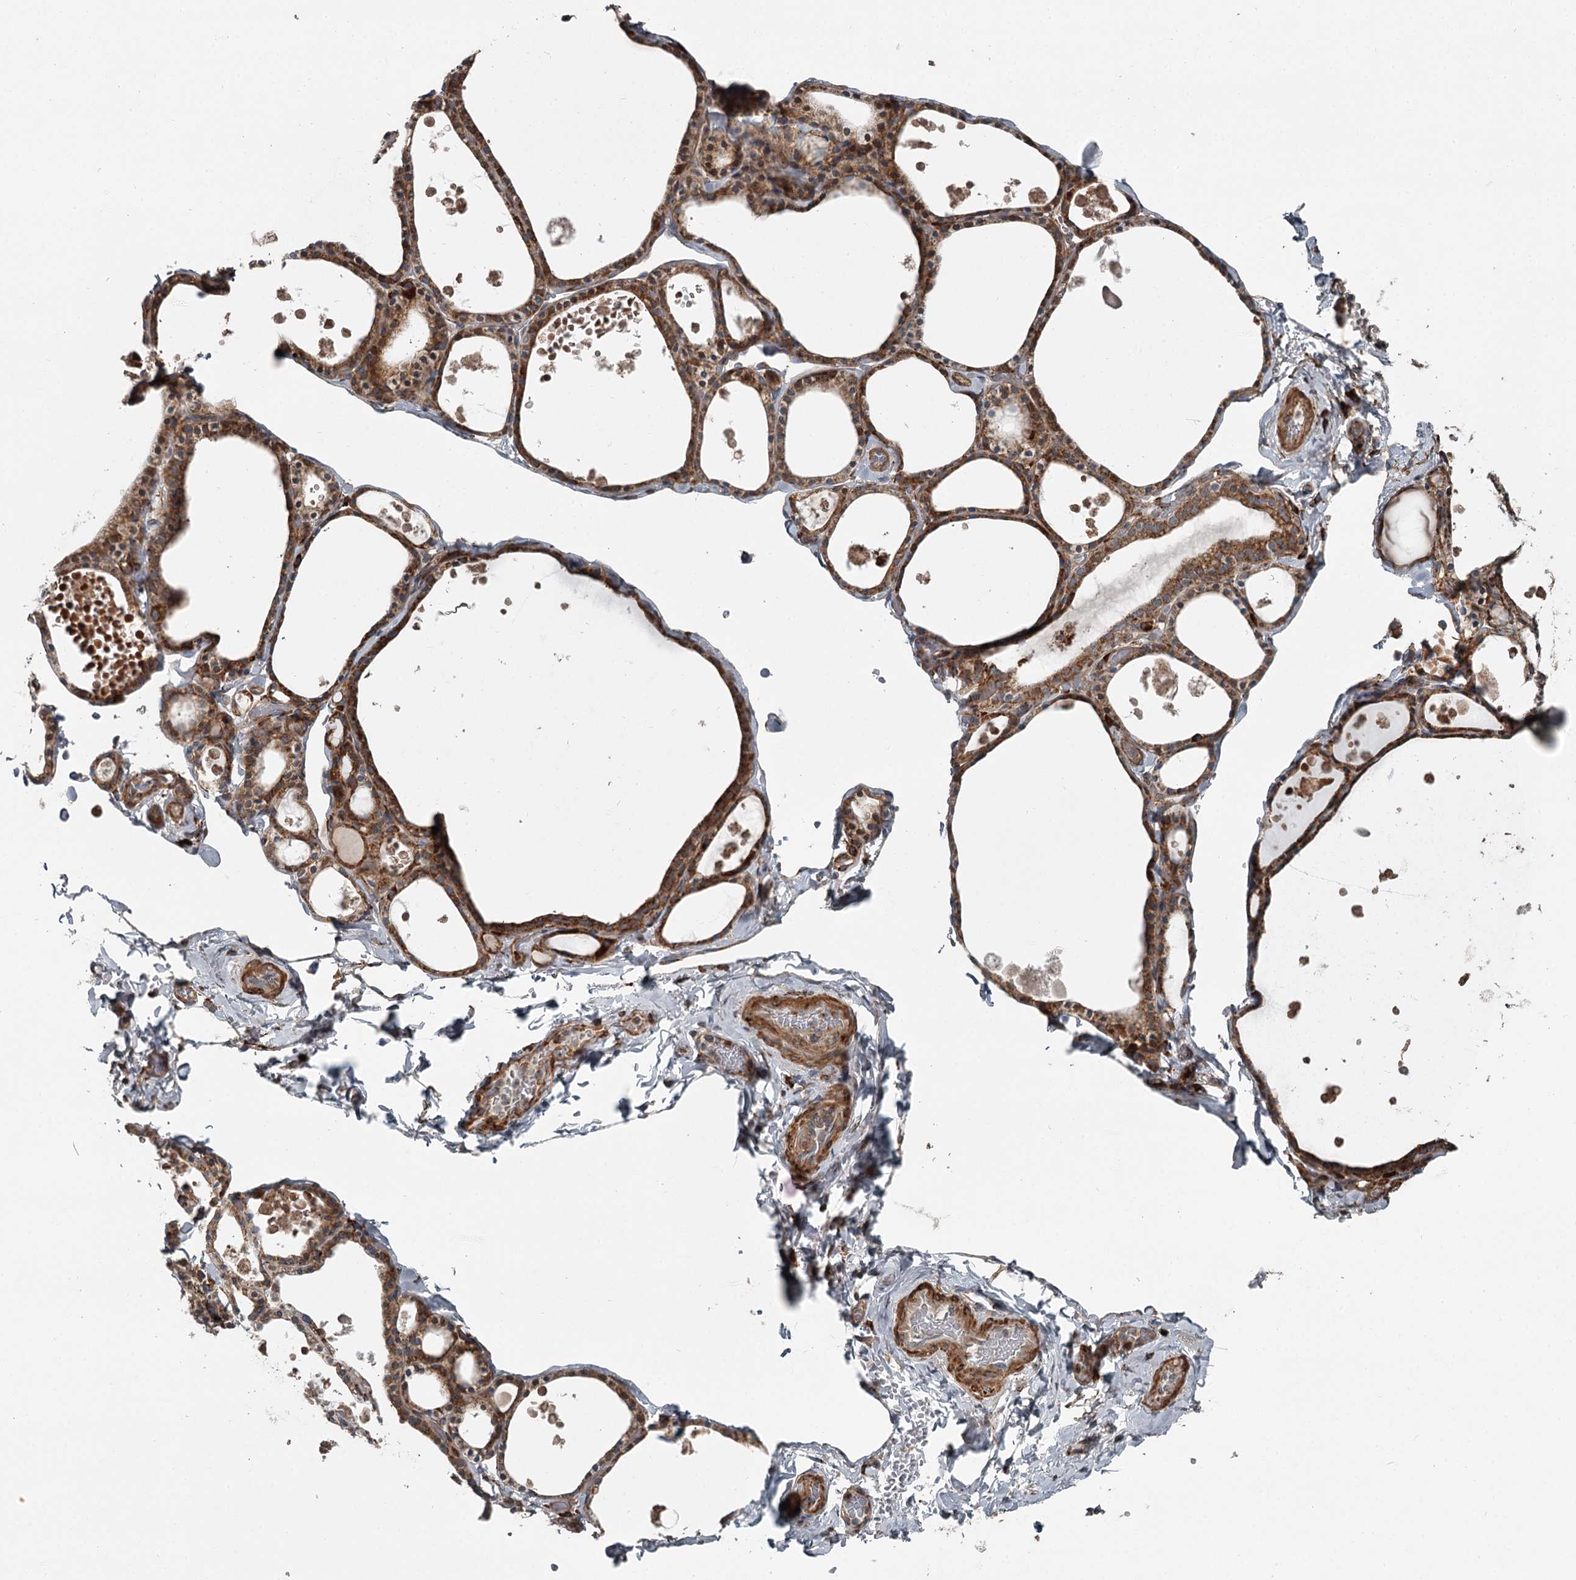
{"staining": {"intensity": "strong", "quantity": ">75%", "location": "cytoplasmic/membranous"}, "tissue": "thyroid gland", "cell_type": "Glandular cells", "image_type": "normal", "snomed": [{"axis": "morphology", "description": "Normal tissue, NOS"}, {"axis": "topography", "description": "Thyroid gland"}], "caption": "Glandular cells exhibit strong cytoplasmic/membranous positivity in about >75% of cells in normal thyroid gland.", "gene": "RASSF8", "patient": {"sex": "male", "age": 56}}